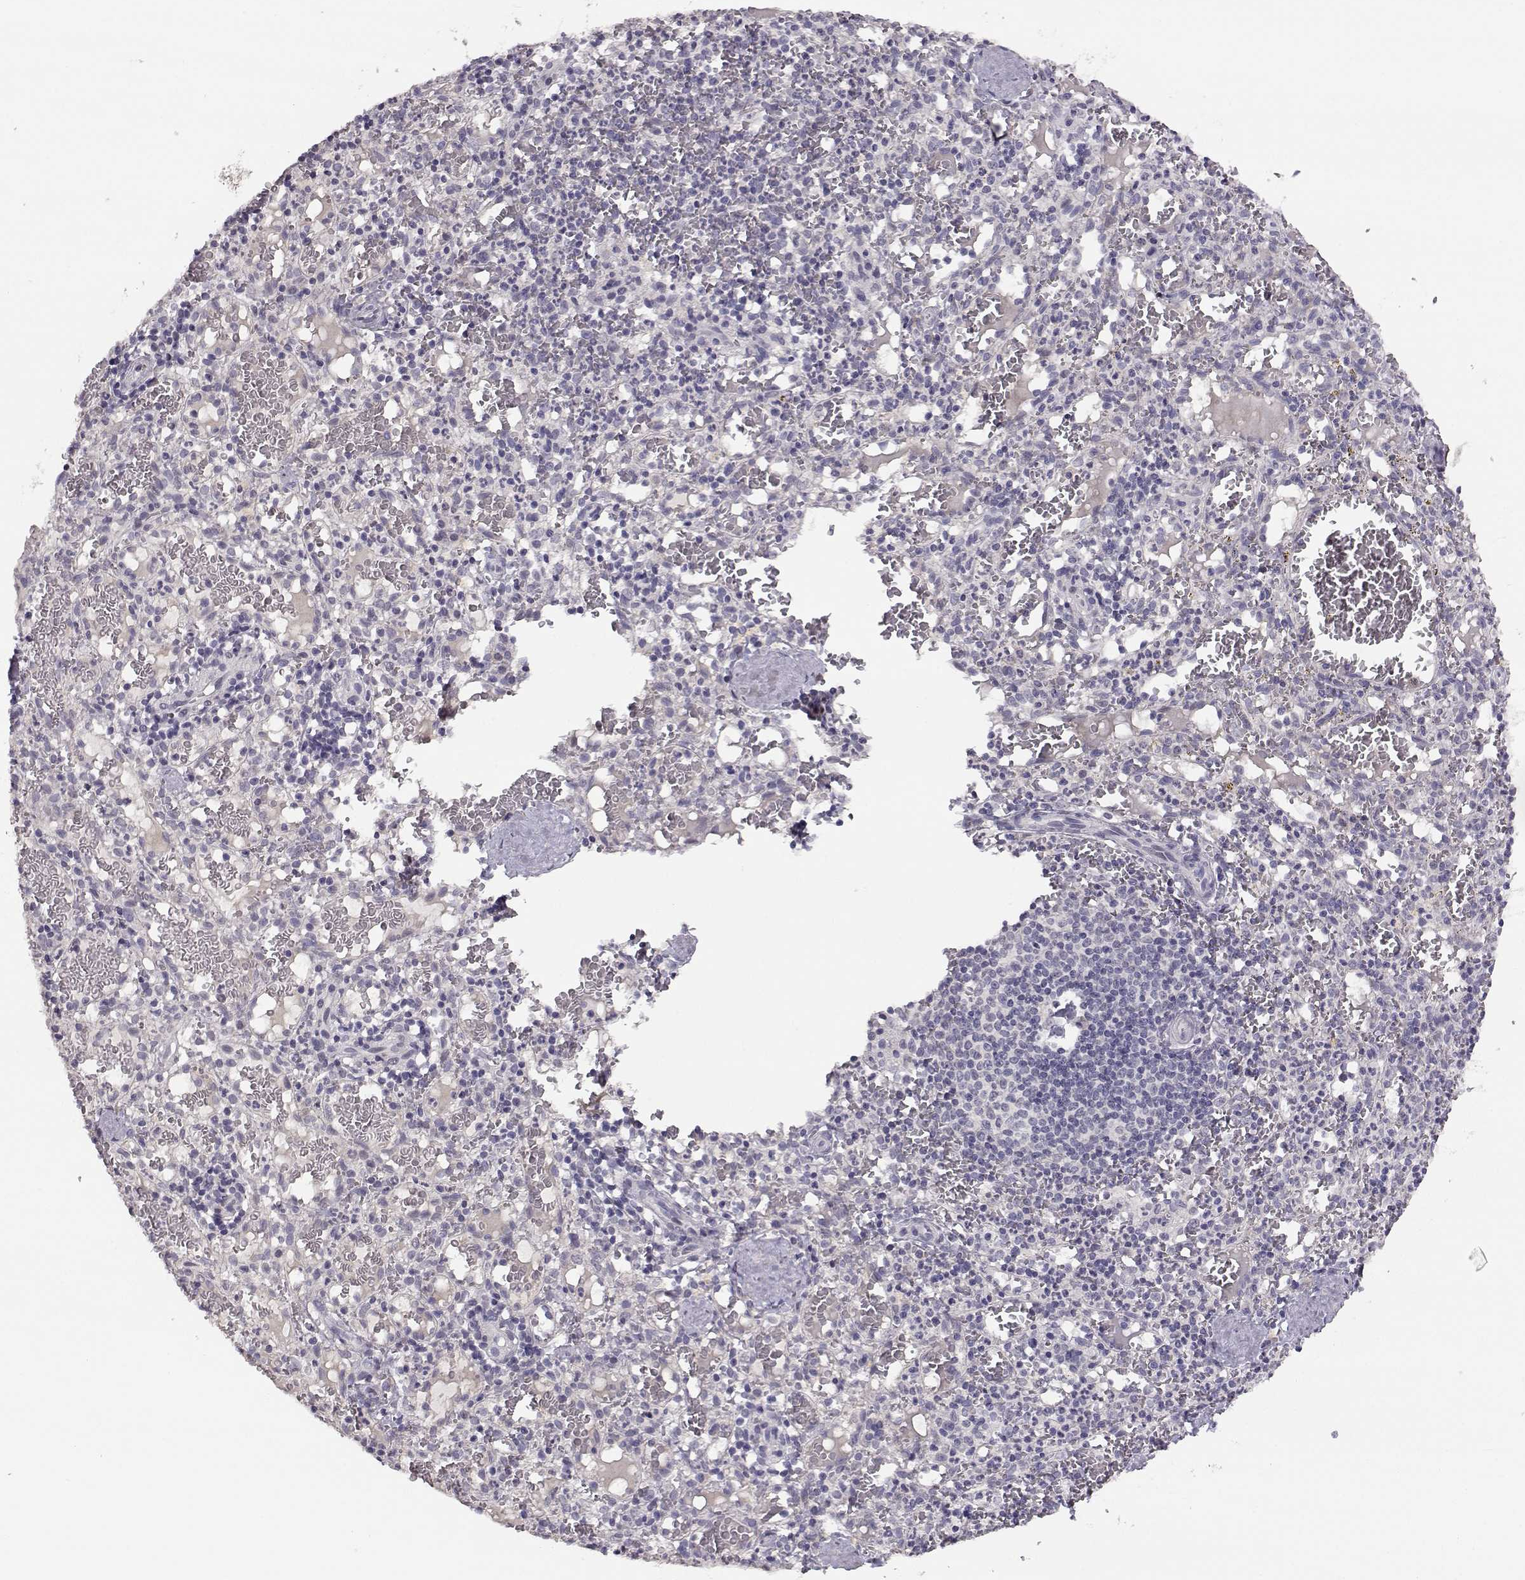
{"staining": {"intensity": "negative", "quantity": "none", "location": "none"}, "tissue": "spleen", "cell_type": "Cells in red pulp", "image_type": "normal", "snomed": [{"axis": "morphology", "description": "Normal tissue, NOS"}, {"axis": "topography", "description": "Spleen"}], "caption": "Micrograph shows no protein staining in cells in red pulp of unremarkable spleen.", "gene": "RHOXF2", "patient": {"sex": "male", "age": 11}}